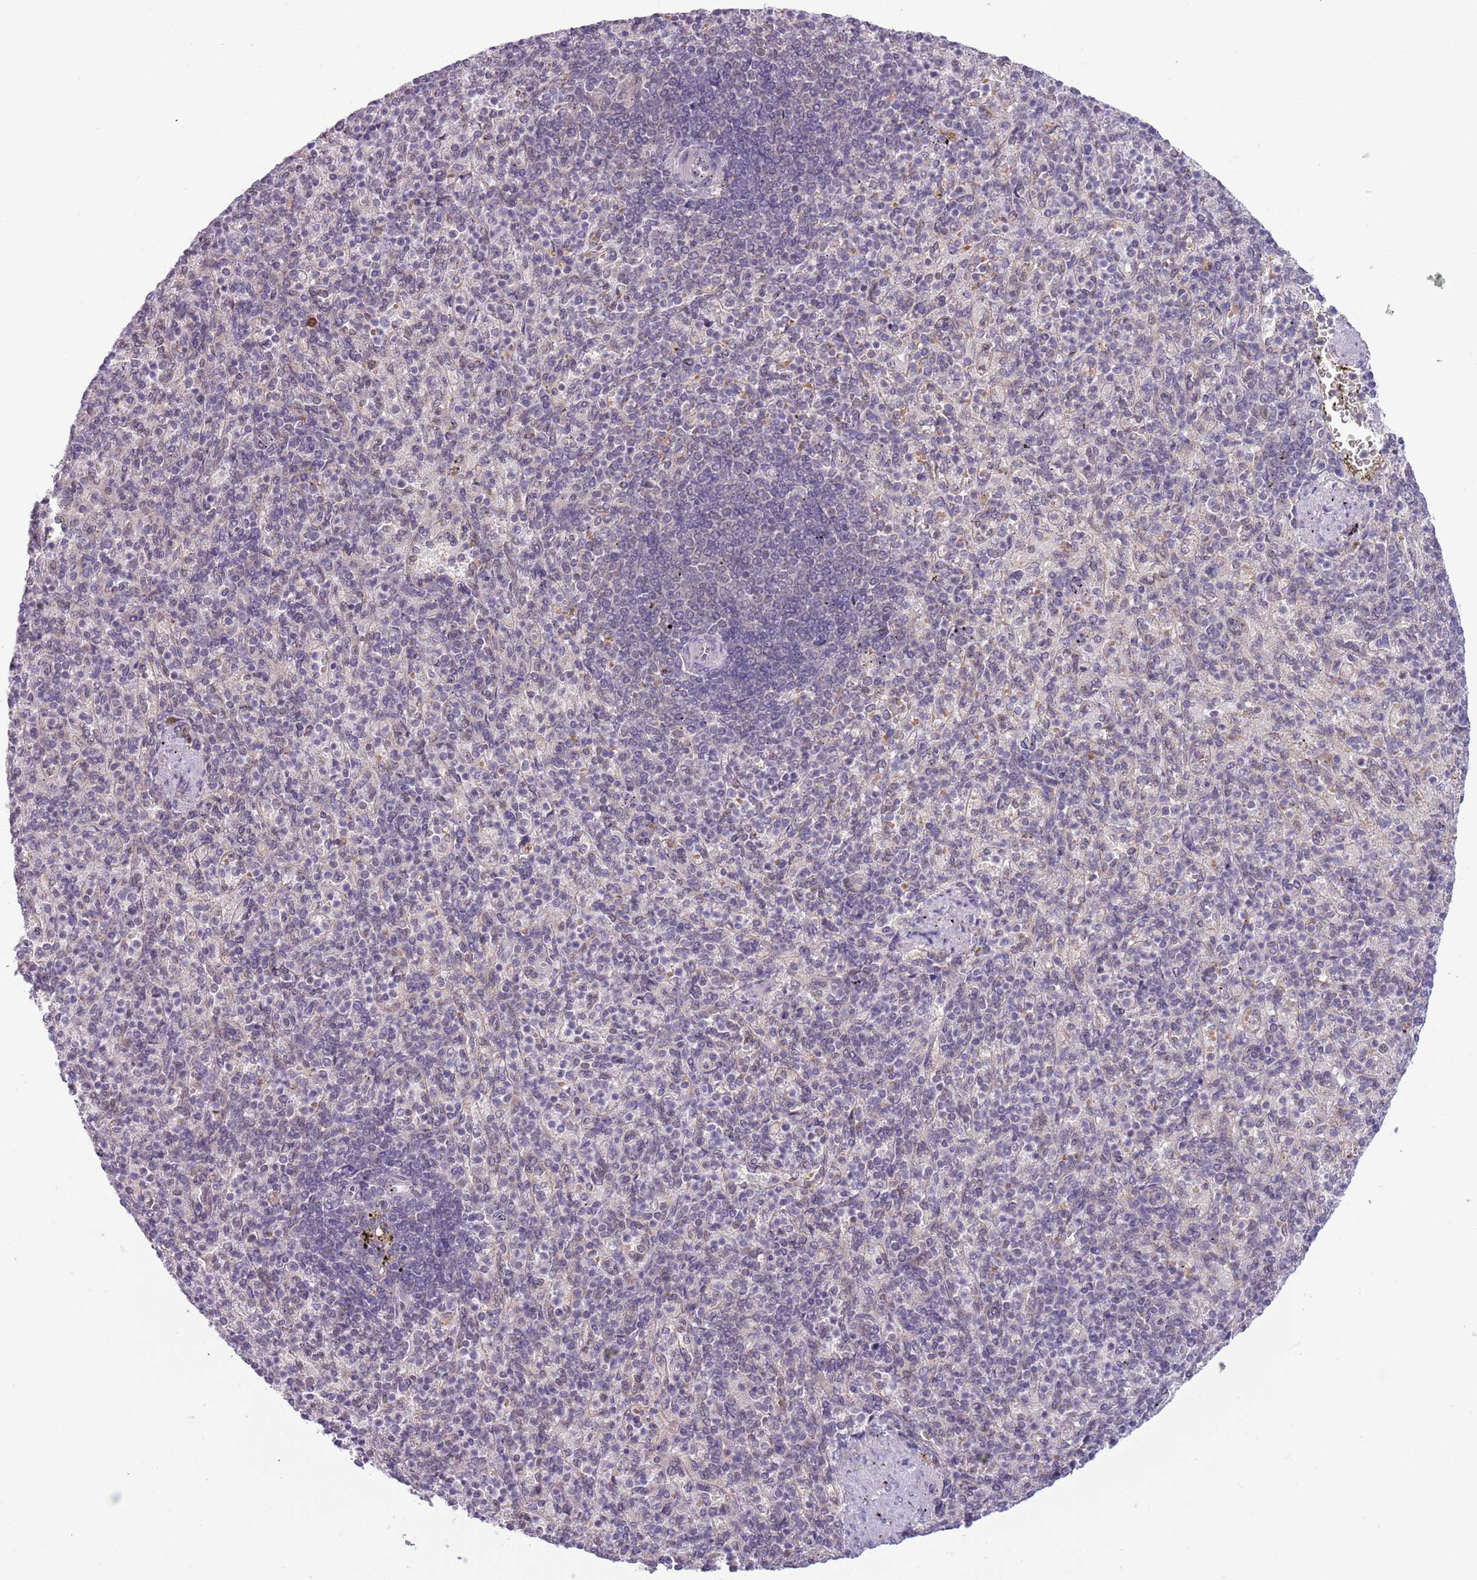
{"staining": {"intensity": "negative", "quantity": "none", "location": "none"}, "tissue": "spleen", "cell_type": "Cells in red pulp", "image_type": "normal", "snomed": [{"axis": "morphology", "description": "Normal tissue, NOS"}, {"axis": "topography", "description": "Spleen"}], "caption": "Cells in red pulp show no significant protein staining in unremarkable spleen. (DAB (3,3'-diaminobenzidine) IHC, high magnification).", "gene": "TM2D1", "patient": {"sex": "female", "age": 74}}